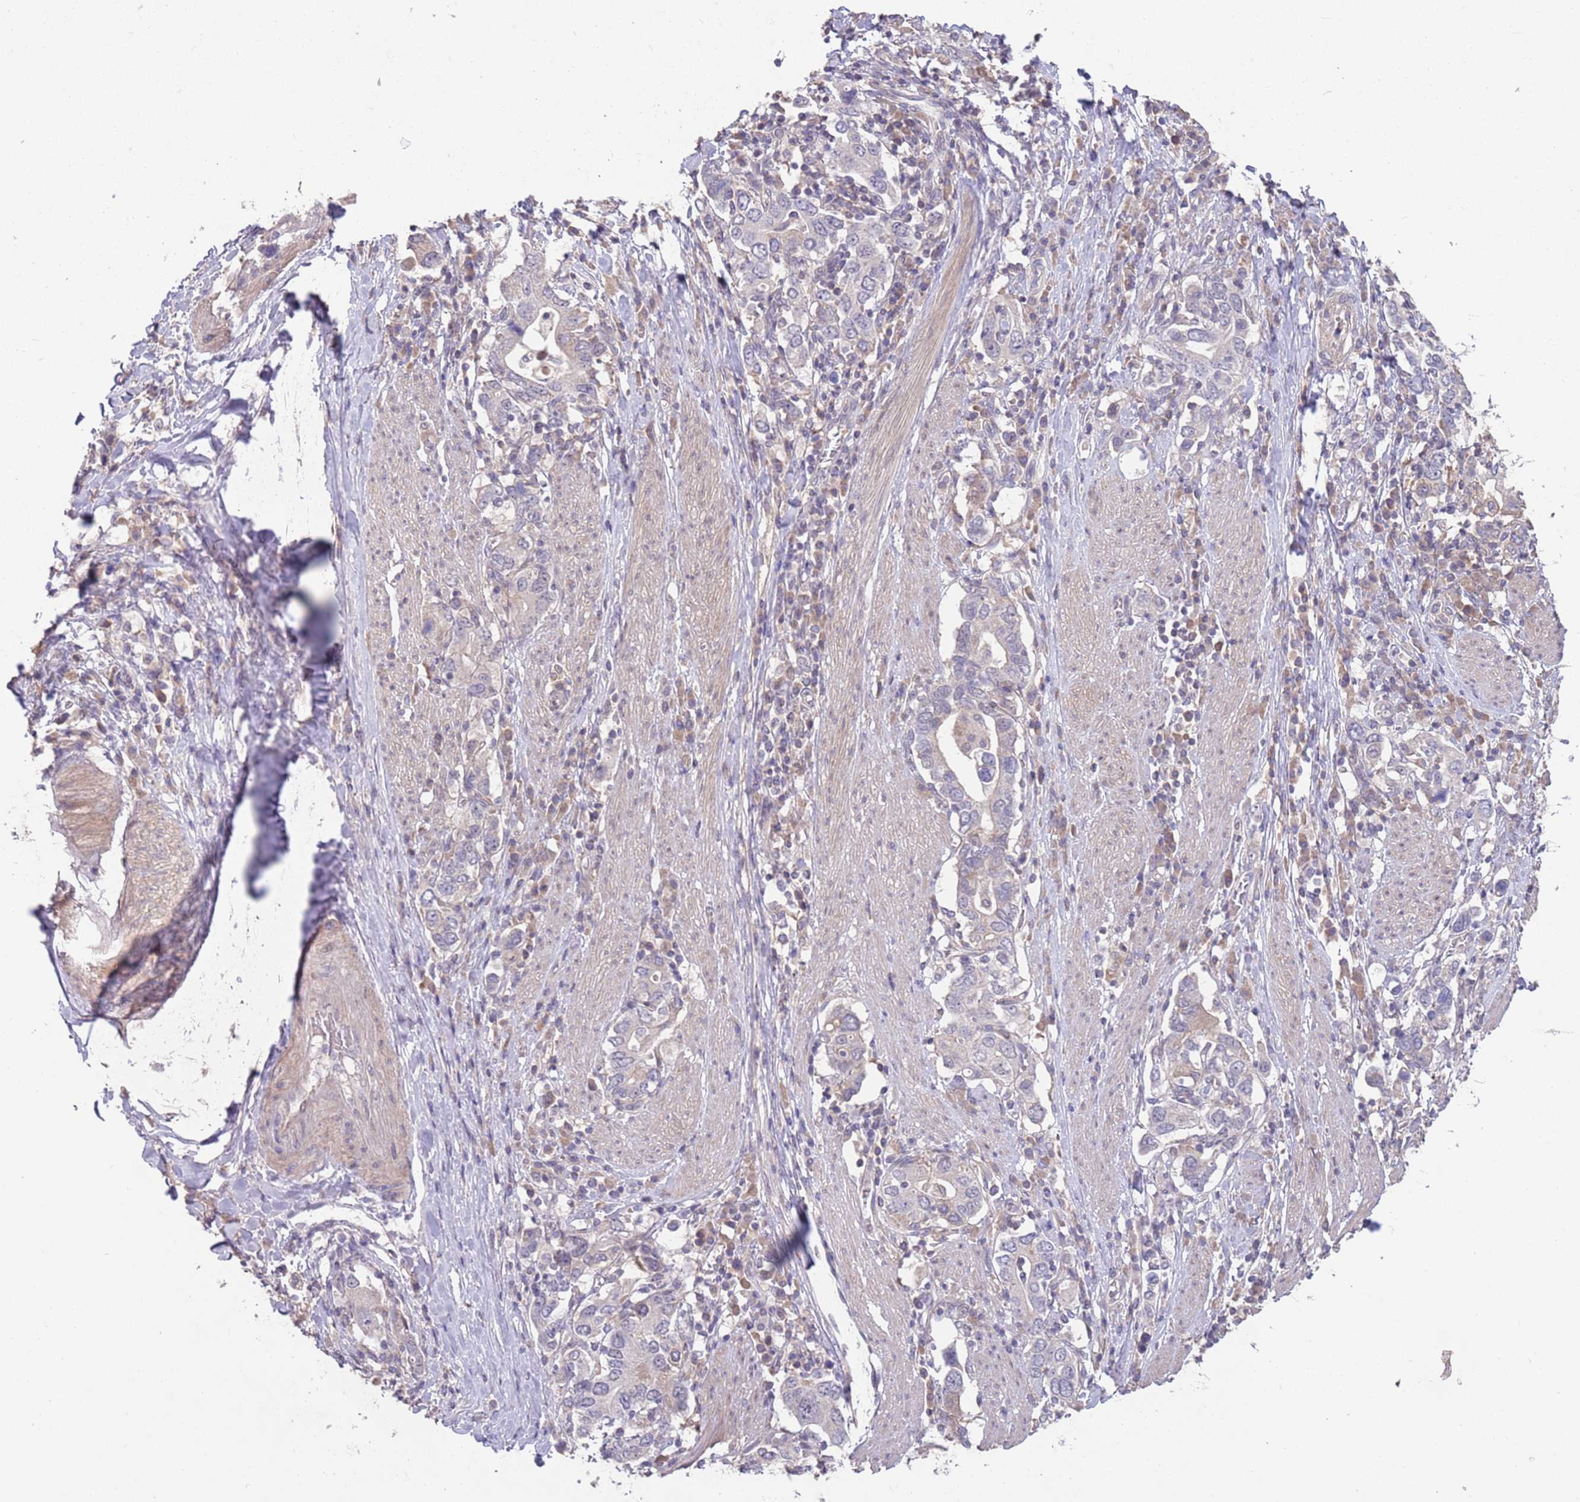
{"staining": {"intensity": "negative", "quantity": "none", "location": "none"}, "tissue": "stomach cancer", "cell_type": "Tumor cells", "image_type": "cancer", "snomed": [{"axis": "morphology", "description": "Adenocarcinoma, NOS"}, {"axis": "topography", "description": "Stomach, upper"}, {"axis": "topography", "description": "Stomach"}], "caption": "Immunohistochemistry of adenocarcinoma (stomach) exhibits no staining in tumor cells. (DAB immunohistochemistry (IHC), high magnification).", "gene": "MEI1", "patient": {"sex": "male", "age": 62}}